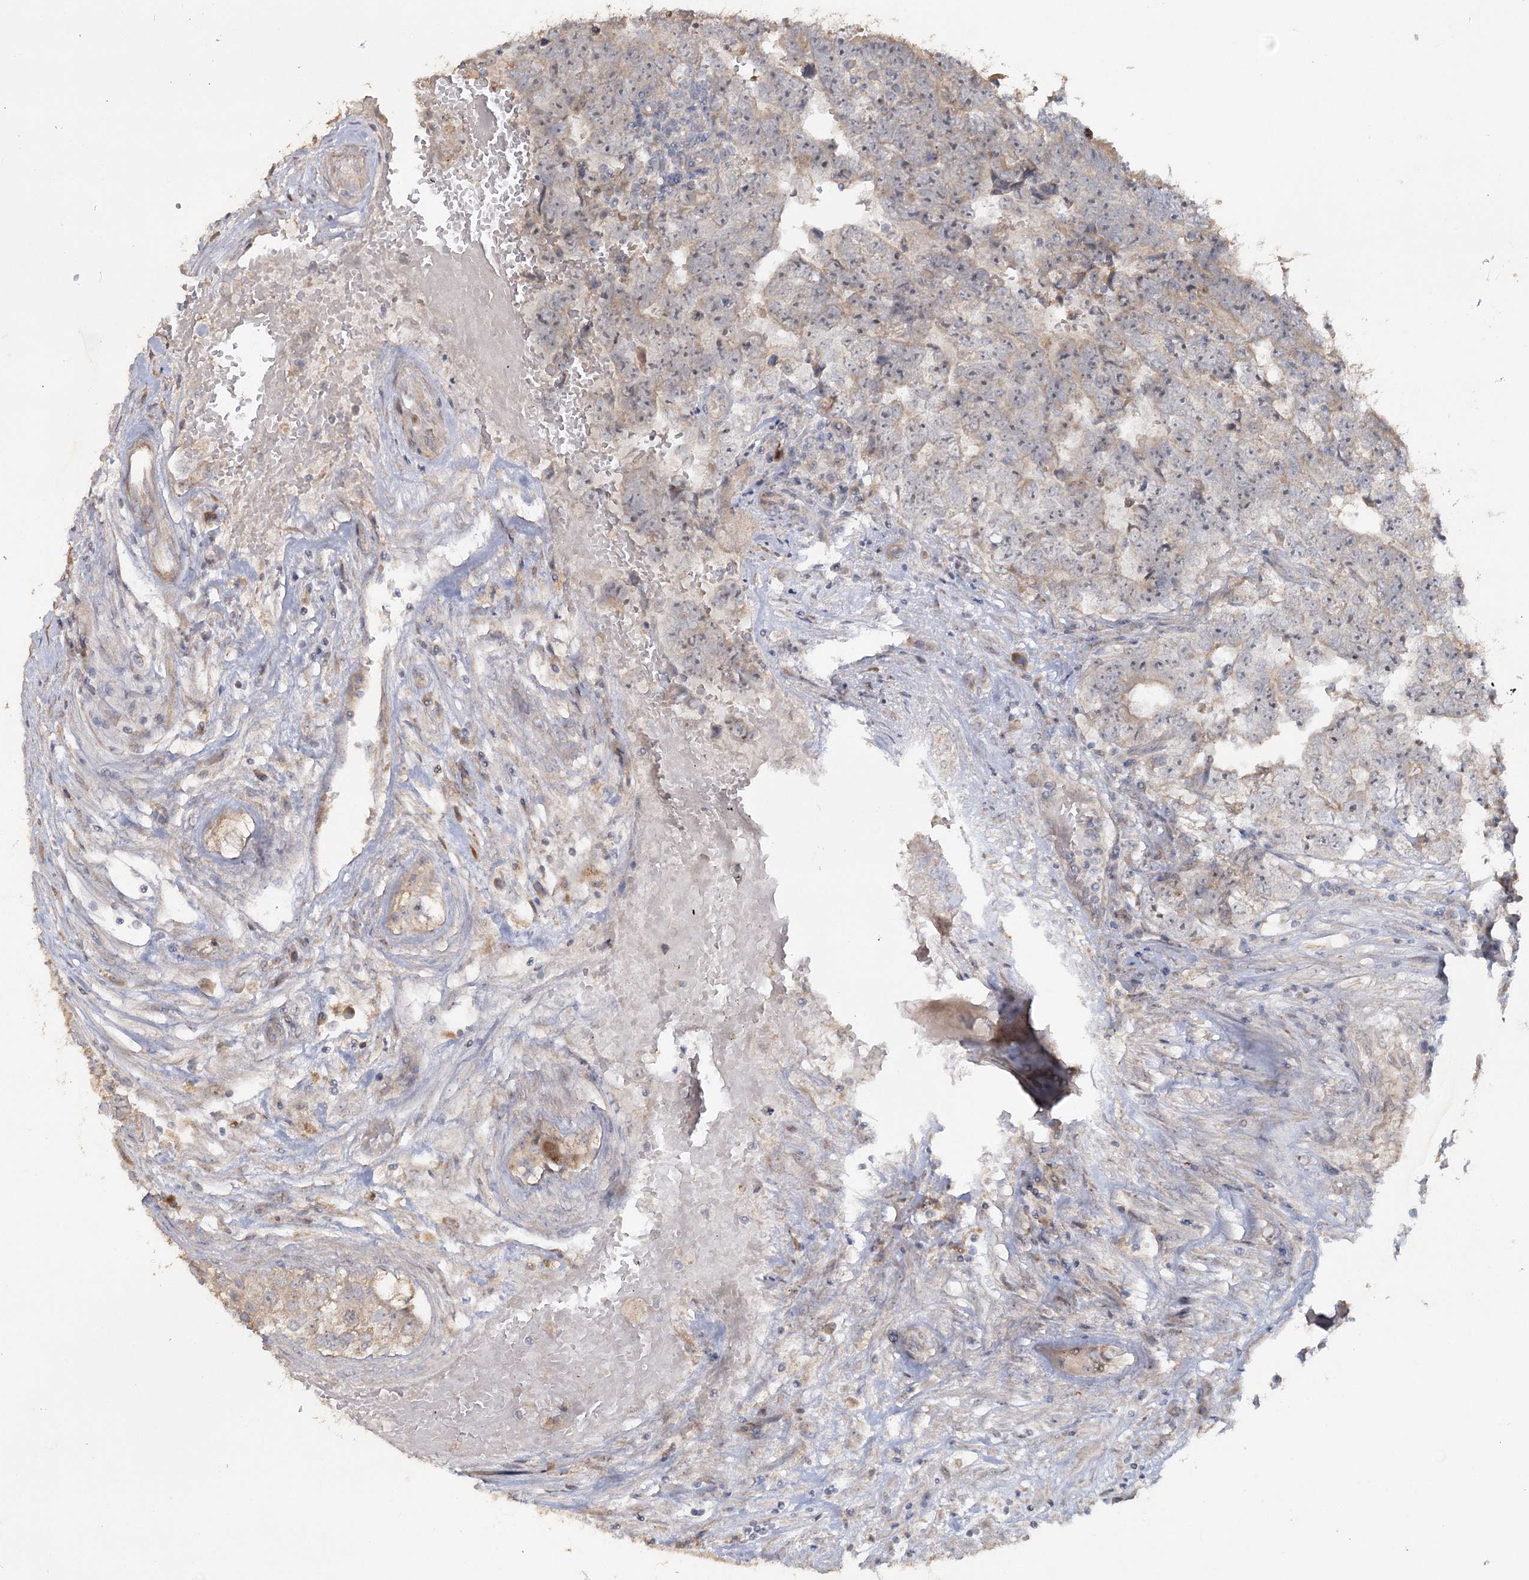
{"staining": {"intensity": "negative", "quantity": "none", "location": "none"}, "tissue": "testis cancer", "cell_type": "Tumor cells", "image_type": "cancer", "snomed": [{"axis": "morphology", "description": "Carcinoma, Embryonal, NOS"}, {"axis": "topography", "description": "Testis"}], "caption": "This is an immunohistochemistry (IHC) photomicrograph of human testis cancer (embryonal carcinoma). There is no positivity in tumor cells.", "gene": "ANGPTL5", "patient": {"sex": "male", "age": 25}}